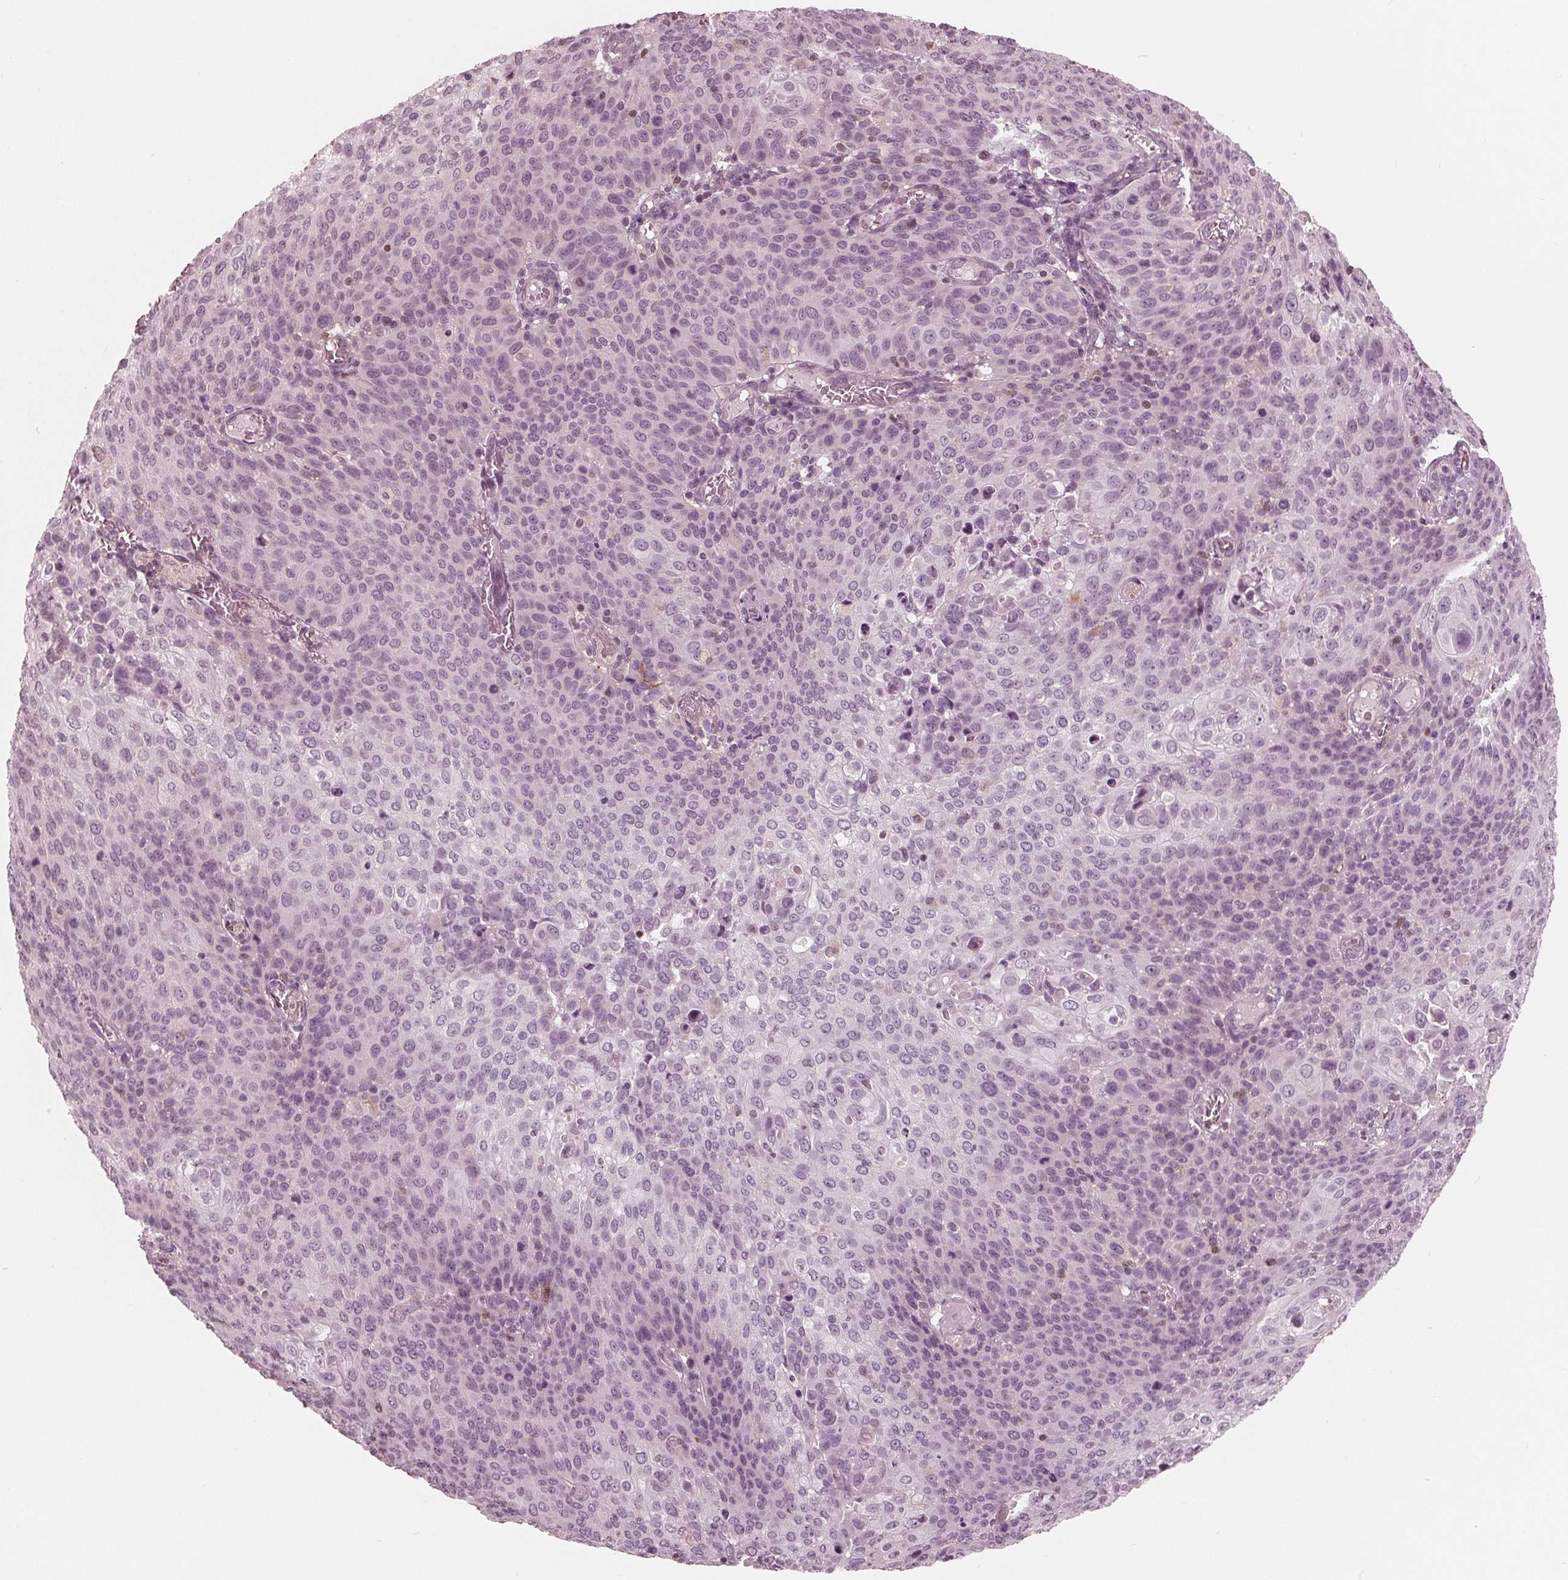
{"staining": {"intensity": "negative", "quantity": "none", "location": "none"}, "tissue": "cervical cancer", "cell_type": "Tumor cells", "image_type": "cancer", "snomed": [{"axis": "morphology", "description": "Squamous cell carcinoma, NOS"}, {"axis": "topography", "description": "Cervix"}], "caption": "This is a image of immunohistochemistry staining of cervical cancer (squamous cell carcinoma), which shows no expression in tumor cells.", "gene": "ING3", "patient": {"sex": "female", "age": 65}}